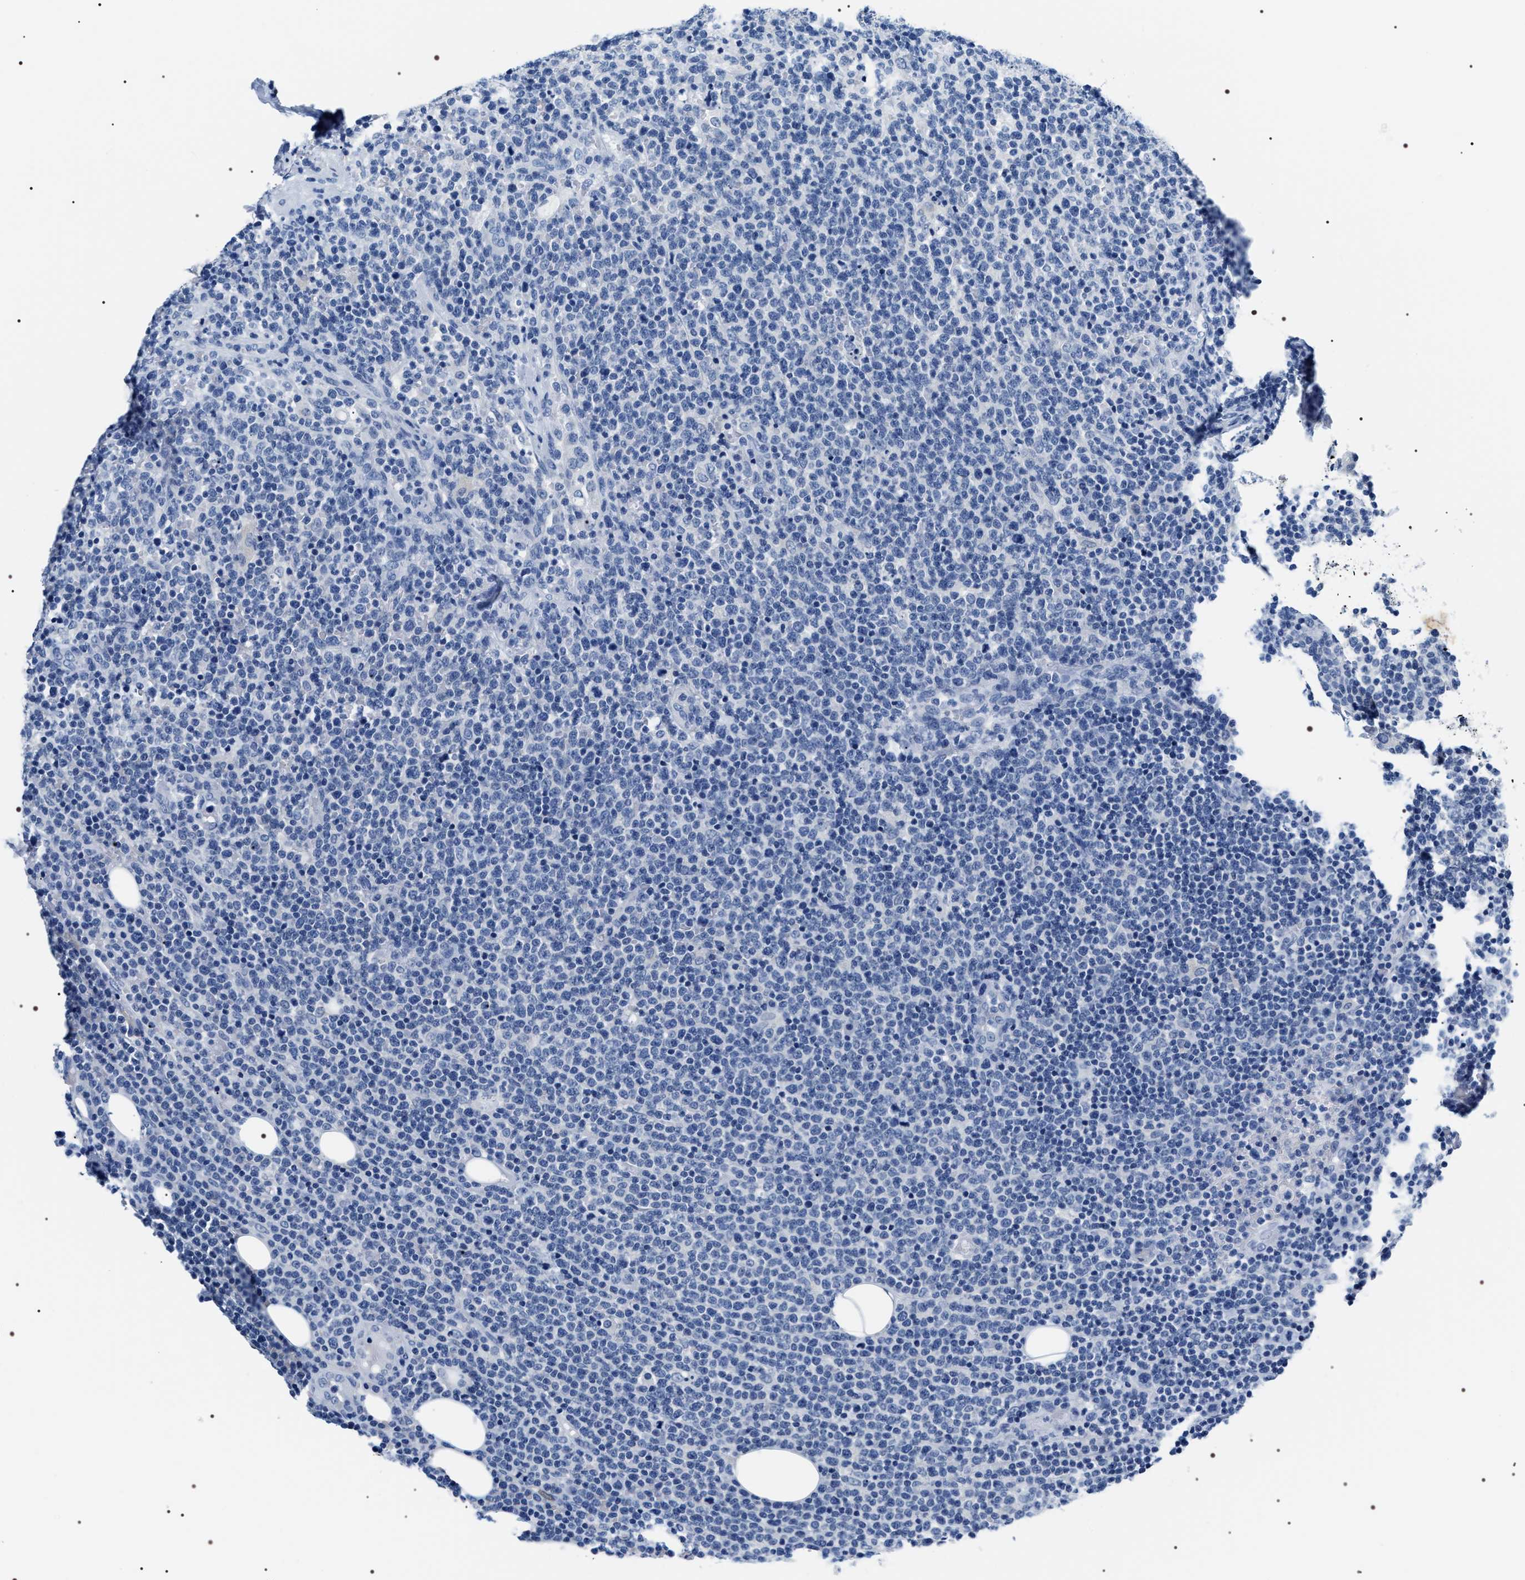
{"staining": {"intensity": "negative", "quantity": "none", "location": "none"}, "tissue": "lymphoma", "cell_type": "Tumor cells", "image_type": "cancer", "snomed": [{"axis": "morphology", "description": "Malignant lymphoma, non-Hodgkin's type, High grade"}, {"axis": "topography", "description": "Lymph node"}], "caption": "IHC of human malignant lymphoma, non-Hodgkin's type (high-grade) shows no expression in tumor cells.", "gene": "ADH4", "patient": {"sex": "male", "age": 61}}